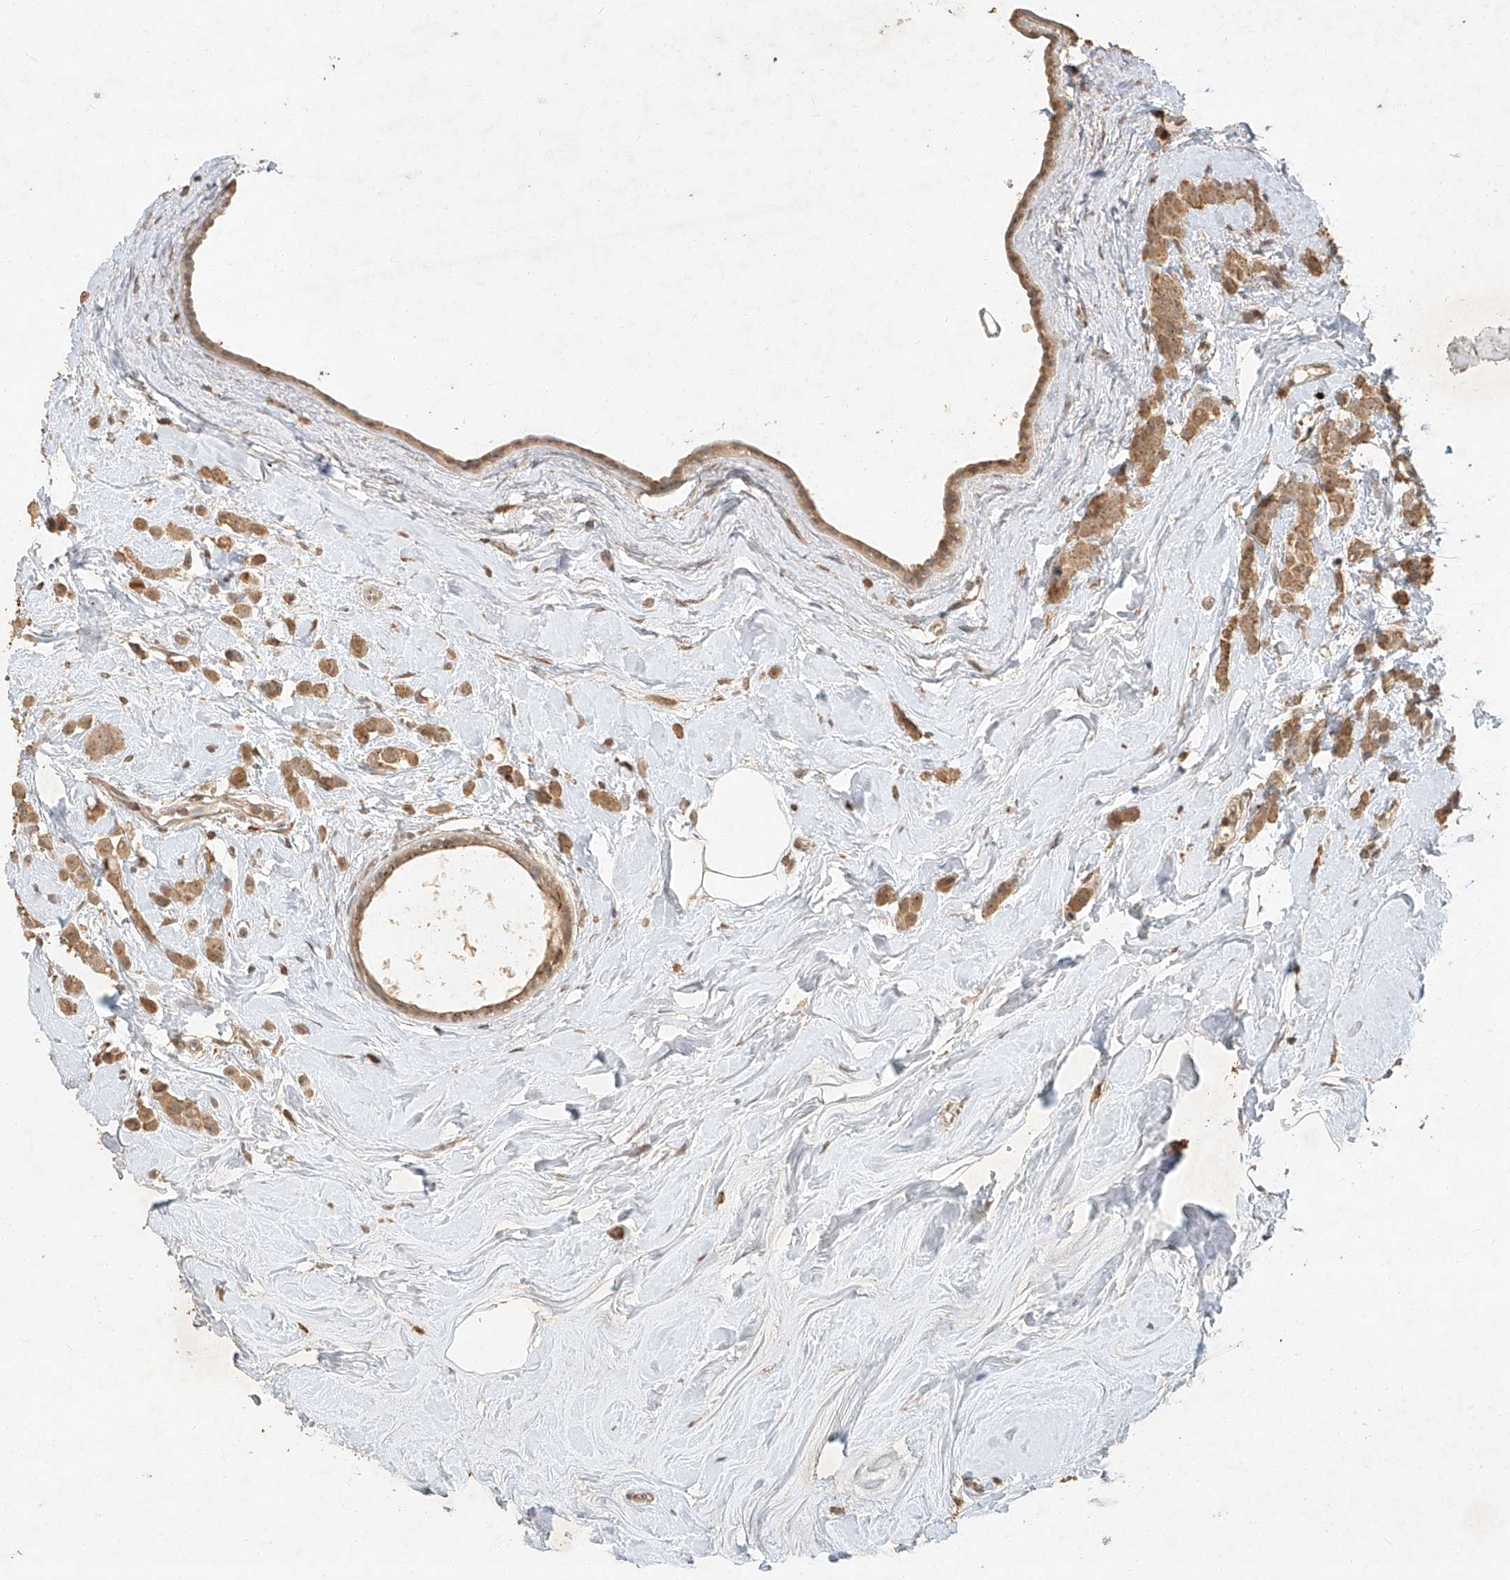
{"staining": {"intensity": "moderate", "quantity": ">75%", "location": "cytoplasmic/membranous,nuclear"}, "tissue": "breast cancer", "cell_type": "Tumor cells", "image_type": "cancer", "snomed": [{"axis": "morphology", "description": "Lobular carcinoma"}, {"axis": "topography", "description": "Breast"}], "caption": "The micrograph reveals immunohistochemical staining of lobular carcinoma (breast). There is moderate cytoplasmic/membranous and nuclear expression is seen in approximately >75% of tumor cells. The staining was performed using DAB (3,3'-diaminobenzidine) to visualize the protein expression in brown, while the nuclei were stained in blue with hematoxylin (Magnification: 20x).", "gene": "CXorf58", "patient": {"sex": "female", "age": 47}}